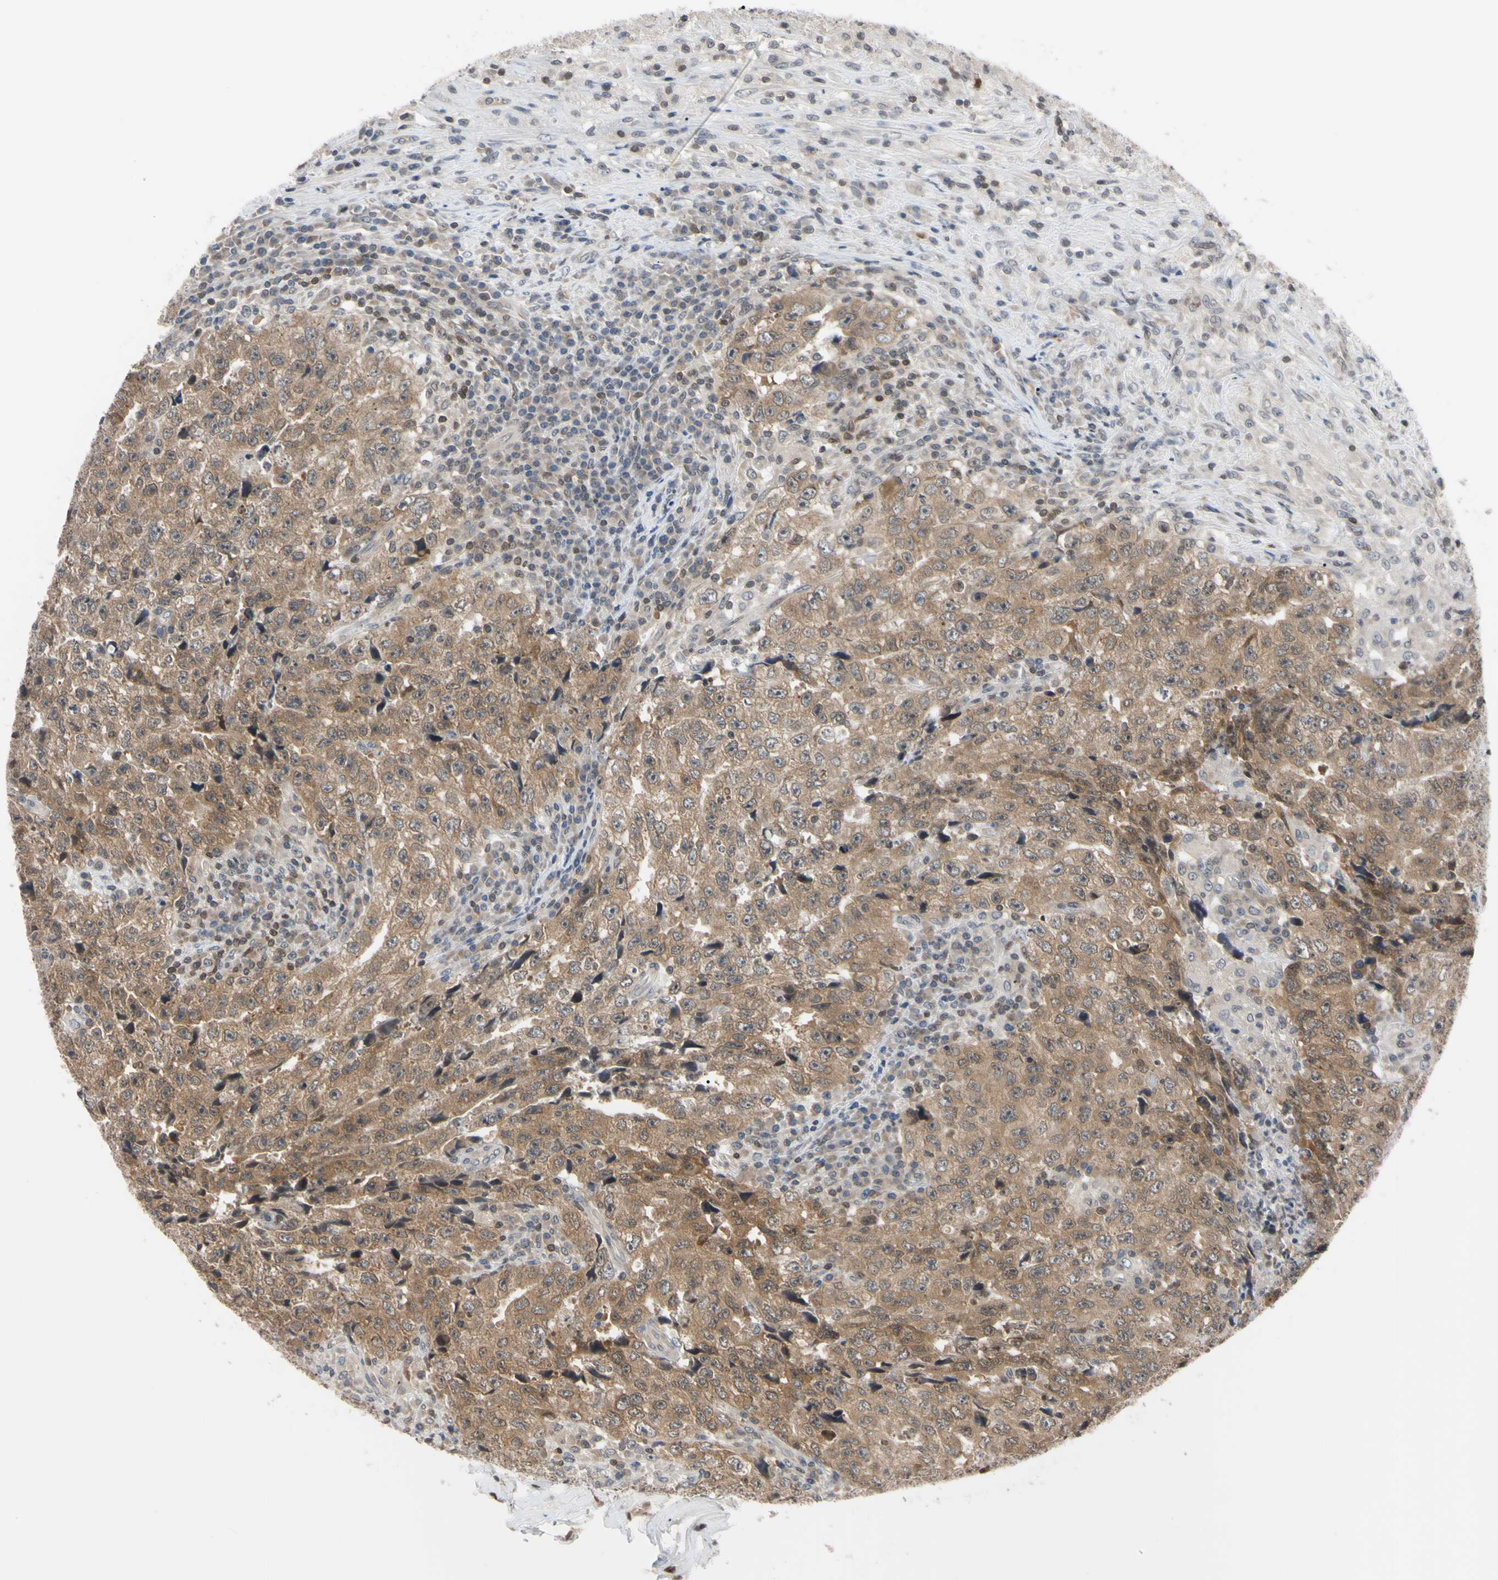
{"staining": {"intensity": "moderate", "quantity": ">75%", "location": "cytoplasmic/membranous"}, "tissue": "testis cancer", "cell_type": "Tumor cells", "image_type": "cancer", "snomed": [{"axis": "morphology", "description": "Necrosis, NOS"}, {"axis": "morphology", "description": "Carcinoma, Embryonal, NOS"}, {"axis": "topography", "description": "Testis"}], "caption": "IHC of testis cancer demonstrates medium levels of moderate cytoplasmic/membranous positivity in approximately >75% of tumor cells.", "gene": "UBE2I", "patient": {"sex": "male", "age": 19}}